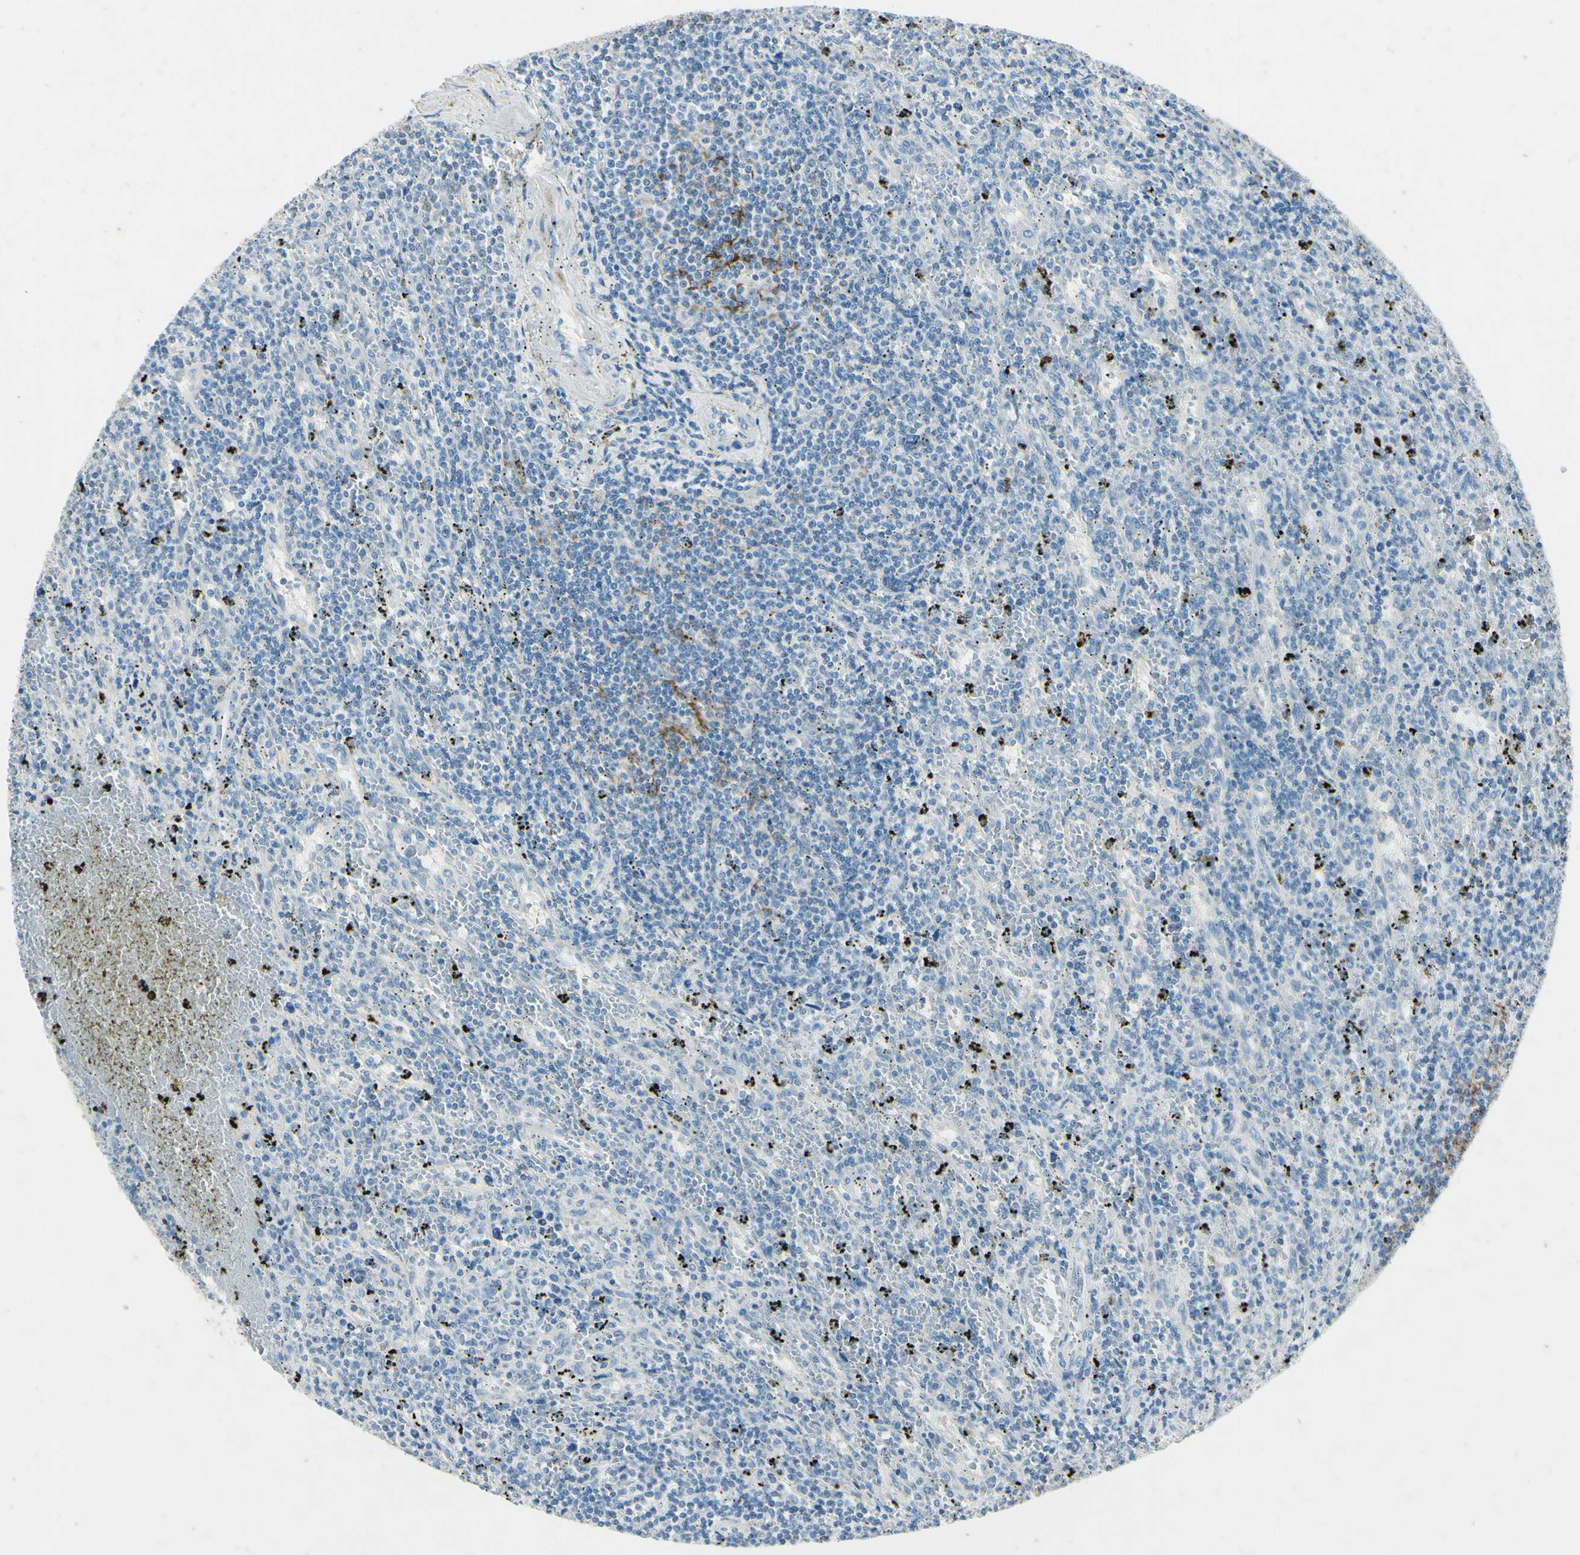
{"staining": {"intensity": "negative", "quantity": "none", "location": "none"}, "tissue": "lymphoma", "cell_type": "Tumor cells", "image_type": "cancer", "snomed": [{"axis": "morphology", "description": "Malignant lymphoma, non-Hodgkin's type, Low grade"}, {"axis": "topography", "description": "Spleen"}], "caption": "Immunohistochemistry image of human lymphoma stained for a protein (brown), which exhibits no positivity in tumor cells.", "gene": "SNAP91", "patient": {"sex": "male", "age": 76}}